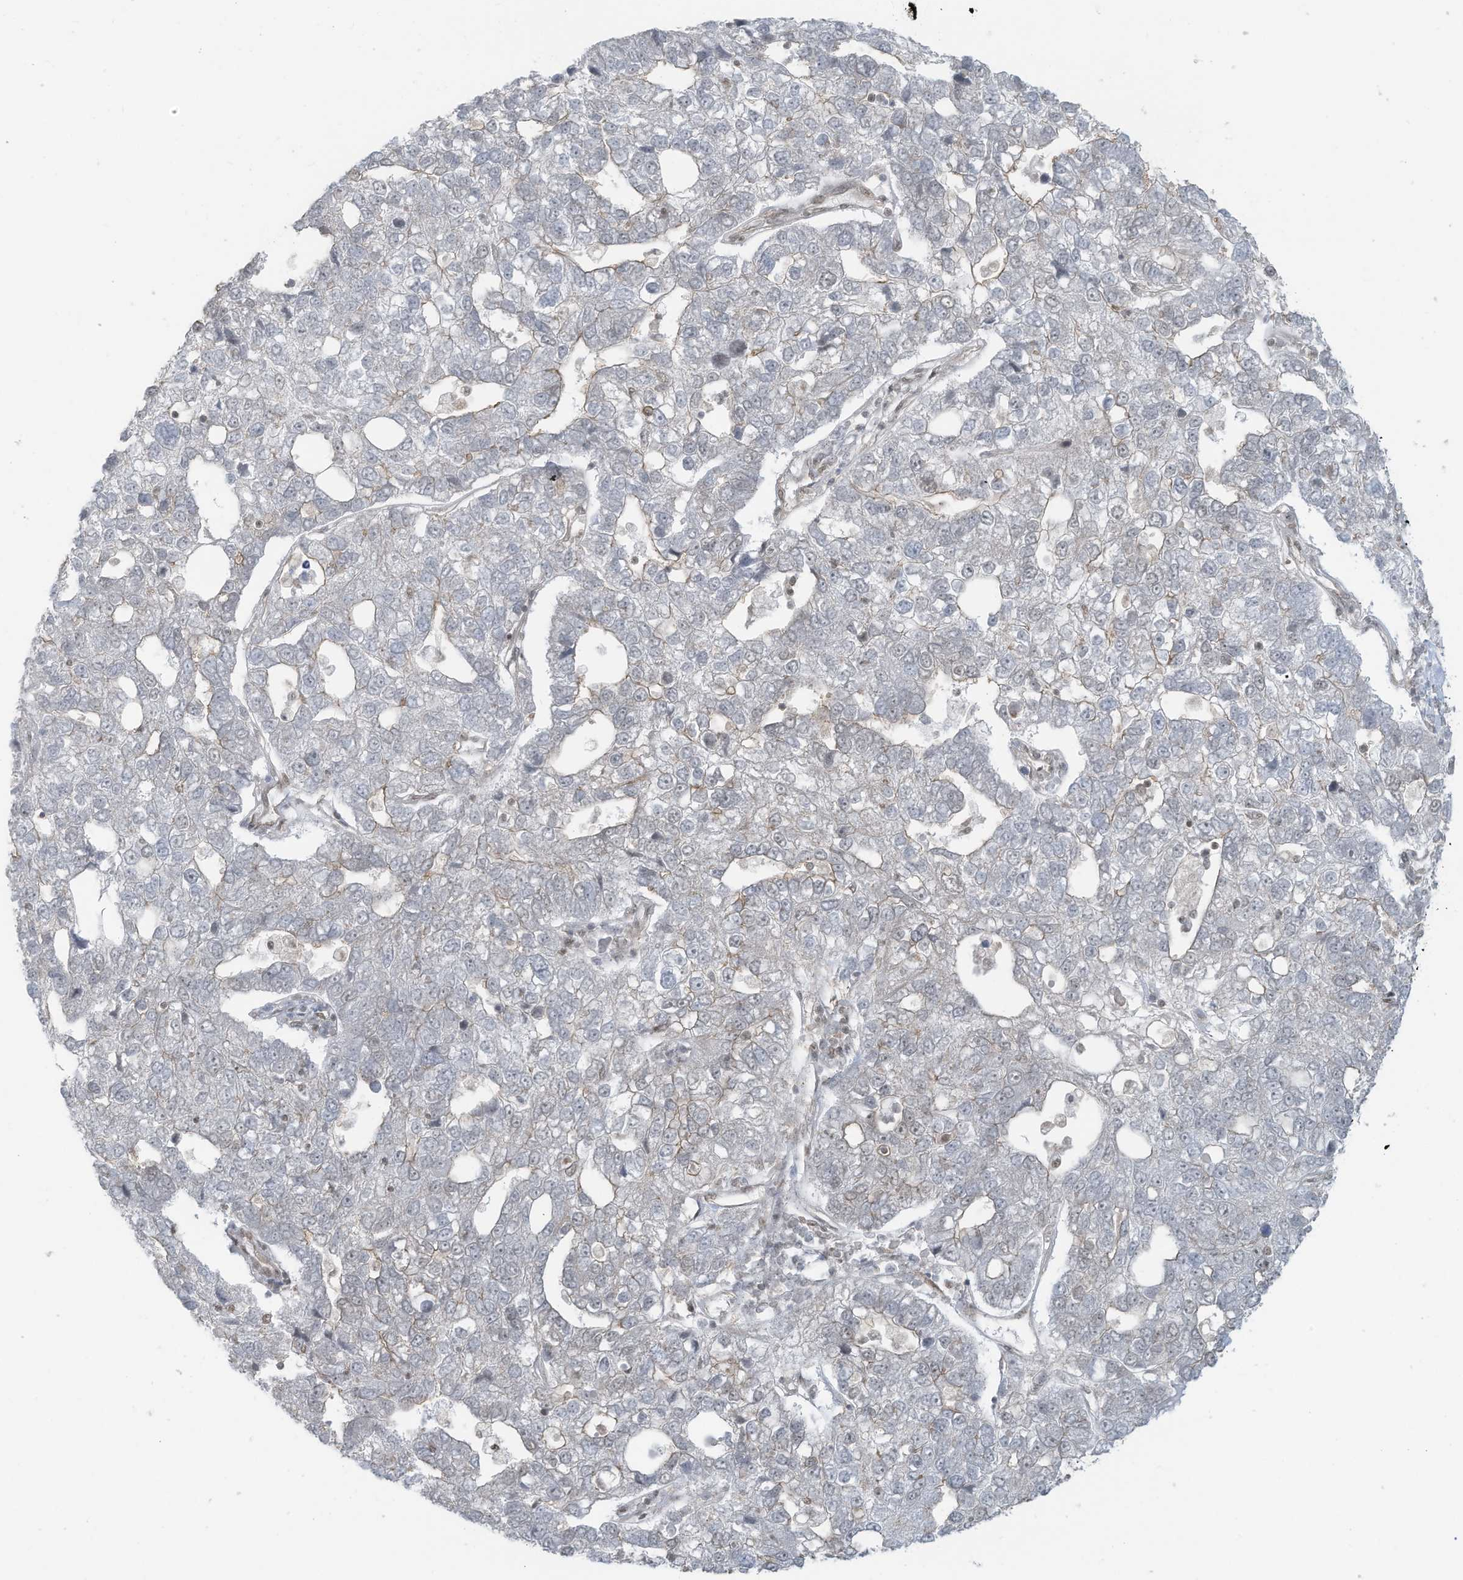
{"staining": {"intensity": "negative", "quantity": "none", "location": "none"}, "tissue": "pancreatic cancer", "cell_type": "Tumor cells", "image_type": "cancer", "snomed": [{"axis": "morphology", "description": "Adenocarcinoma, NOS"}, {"axis": "topography", "description": "Pancreas"}], "caption": "IHC photomicrograph of pancreatic cancer stained for a protein (brown), which exhibits no positivity in tumor cells.", "gene": "DBR1", "patient": {"sex": "female", "age": 61}}